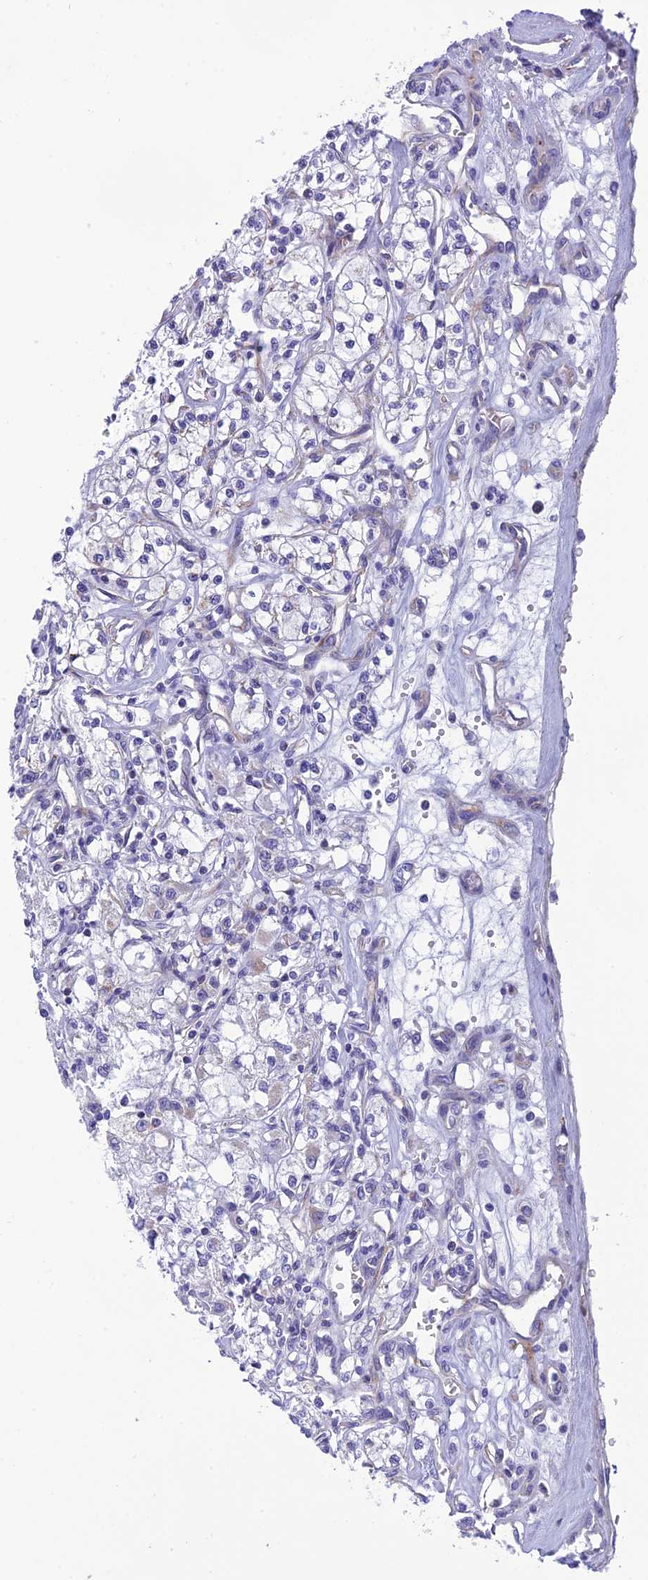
{"staining": {"intensity": "negative", "quantity": "none", "location": "none"}, "tissue": "renal cancer", "cell_type": "Tumor cells", "image_type": "cancer", "snomed": [{"axis": "morphology", "description": "Adenocarcinoma, NOS"}, {"axis": "topography", "description": "Kidney"}], "caption": "The immunohistochemistry micrograph has no significant expression in tumor cells of renal cancer (adenocarcinoma) tissue.", "gene": "POMGNT1", "patient": {"sex": "female", "age": 59}}